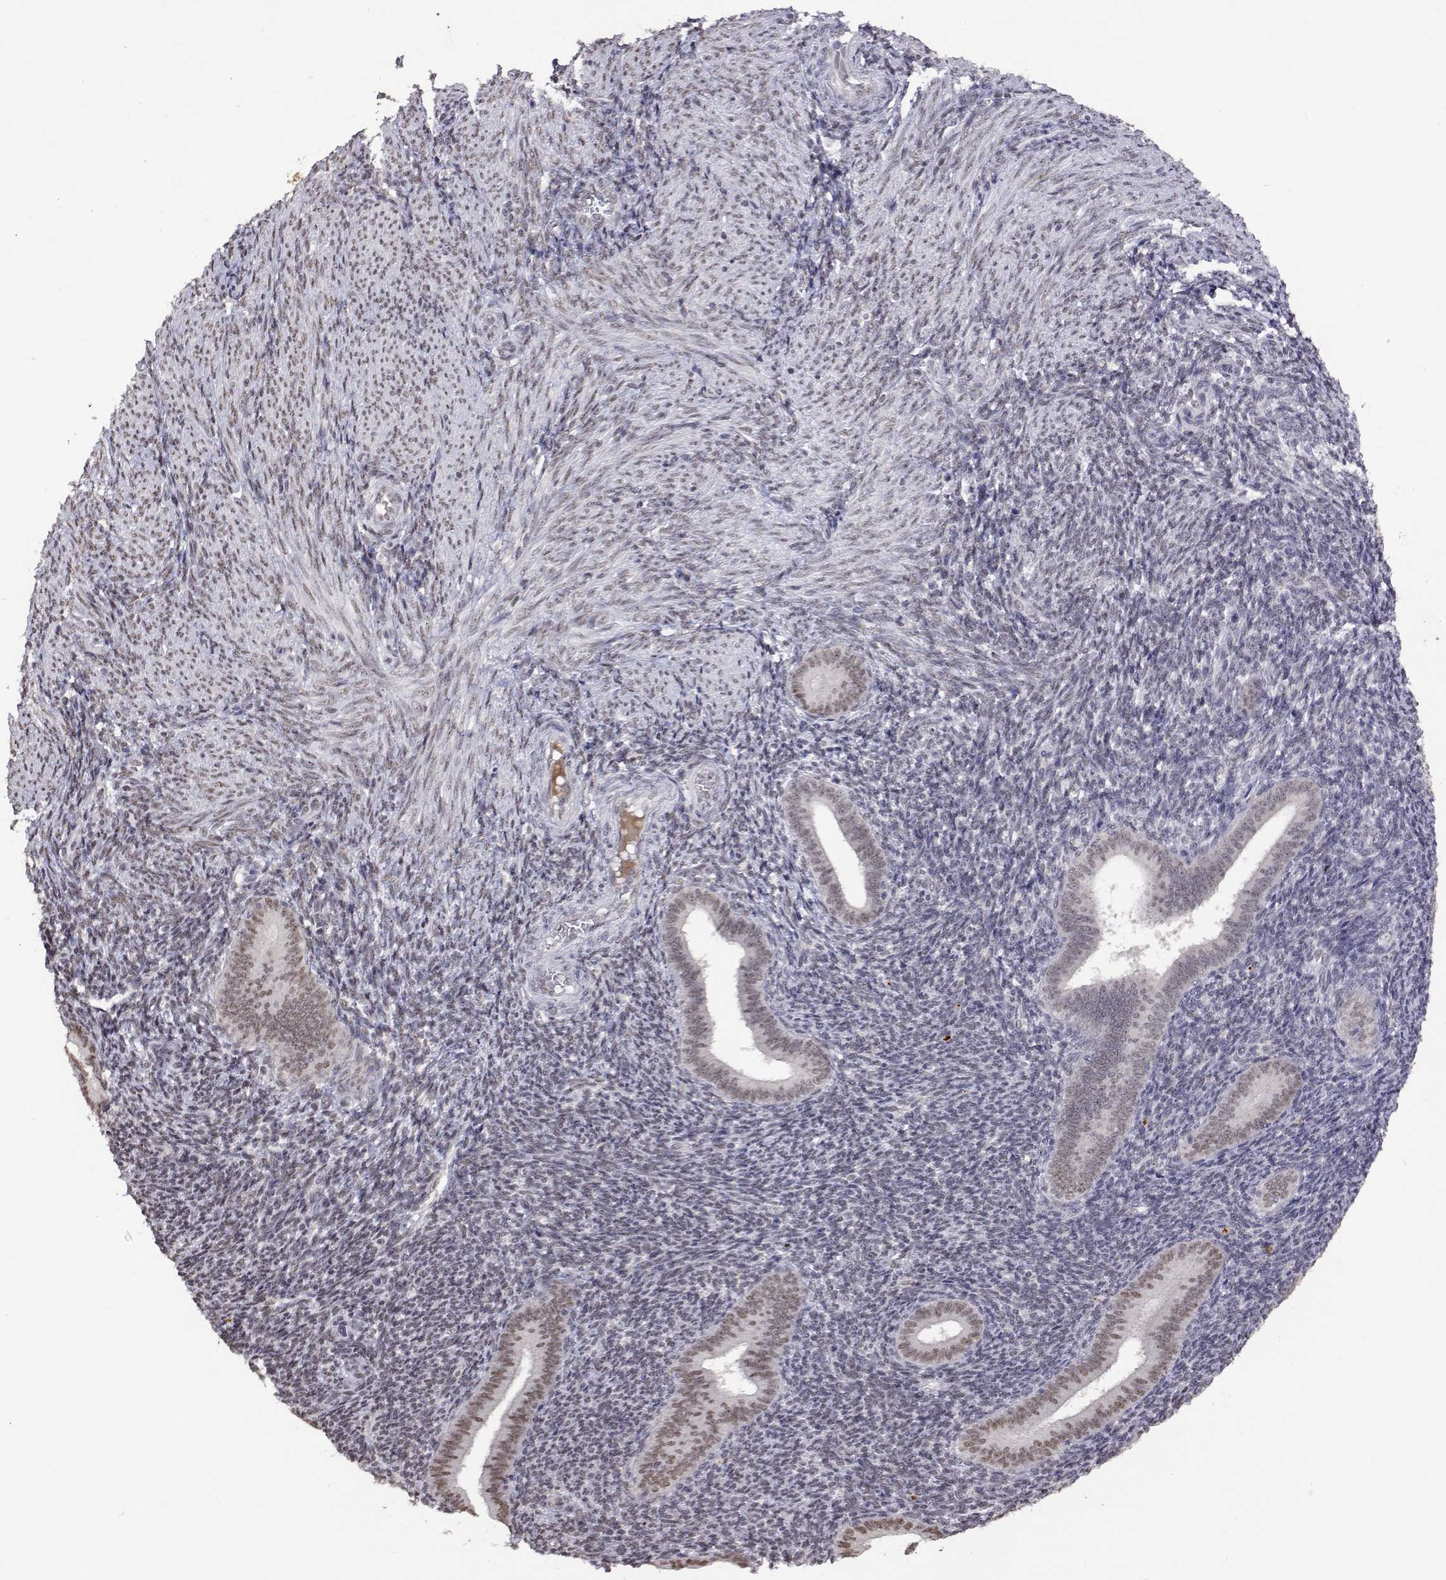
{"staining": {"intensity": "weak", "quantity": "<25%", "location": "nuclear"}, "tissue": "endometrium", "cell_type": "Cells in endometrial stroma", "image_type": "normal", "snomed": [{"axis": "morphology", "description": "Normal tissue, NOS"}, {"axis": "topography", "description": "Endometrium"}], "caption": "DAB immunohistochemical staining of normal endometrium shows no significant staining in cells in endometrial stroma. (Brightfield microscopy of DAB (3,3'-diaminobenzidine) IHC at high magnification).", "gene": "HNRNPA0", "patient": {"sex": "female", "age": 25}}